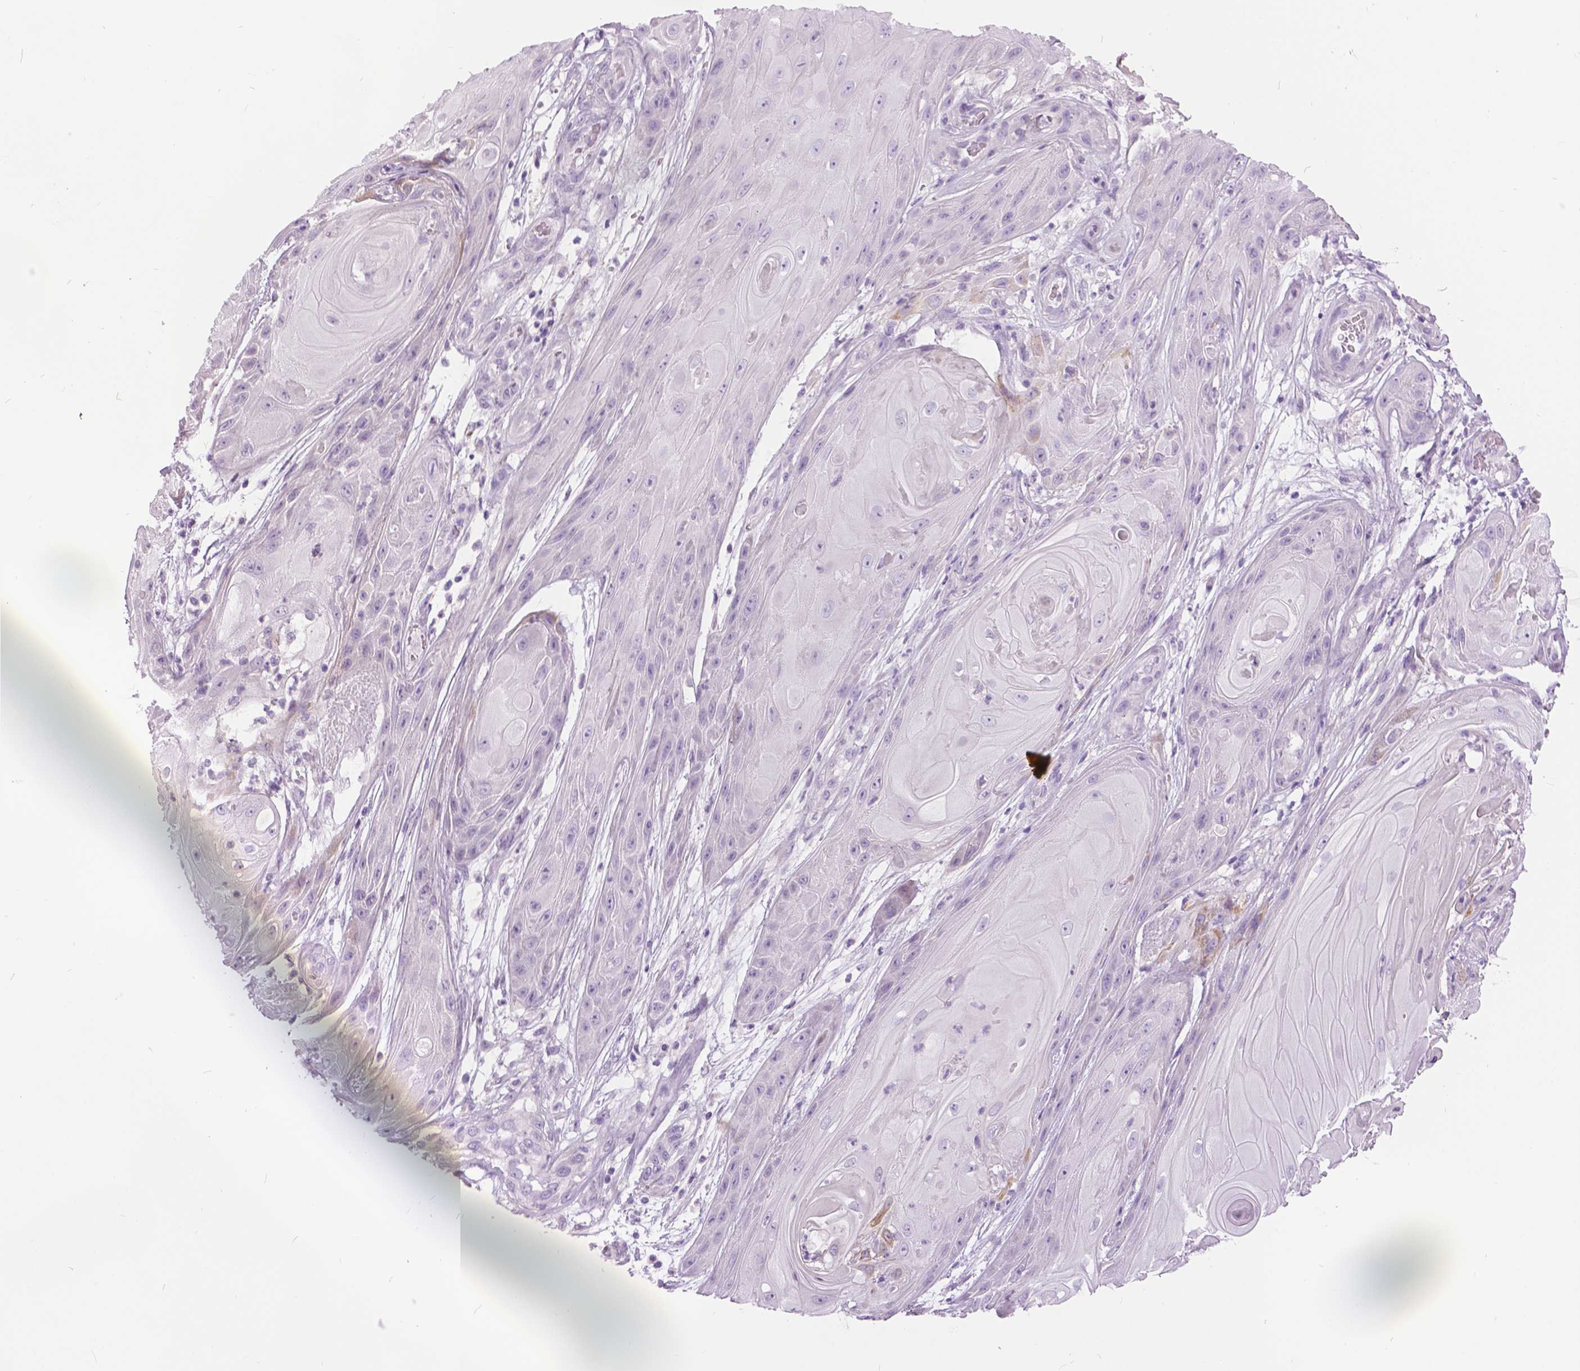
{"staining": {"intensity": "negative", "quantity": "none", "location": "none"}, "tissue": "skin cancer", "cell_type": "Tumor cells", "image_type": "cancer", "snomed": [{"axis": "morphology", "description": "Squamous cell carcinoma, NOS"}, {"axis": "topography", "description": "Skin"}], "caption": "Immunohistochemistry (IHC) image of neoplastic tissue: human skin cancer stained with DAB (3,3'-diaminobenzidine) displays no significant protein staining in tumor cells.", "gene": "TP53TG5", "patient": {"sex": "male", "age": 62}}